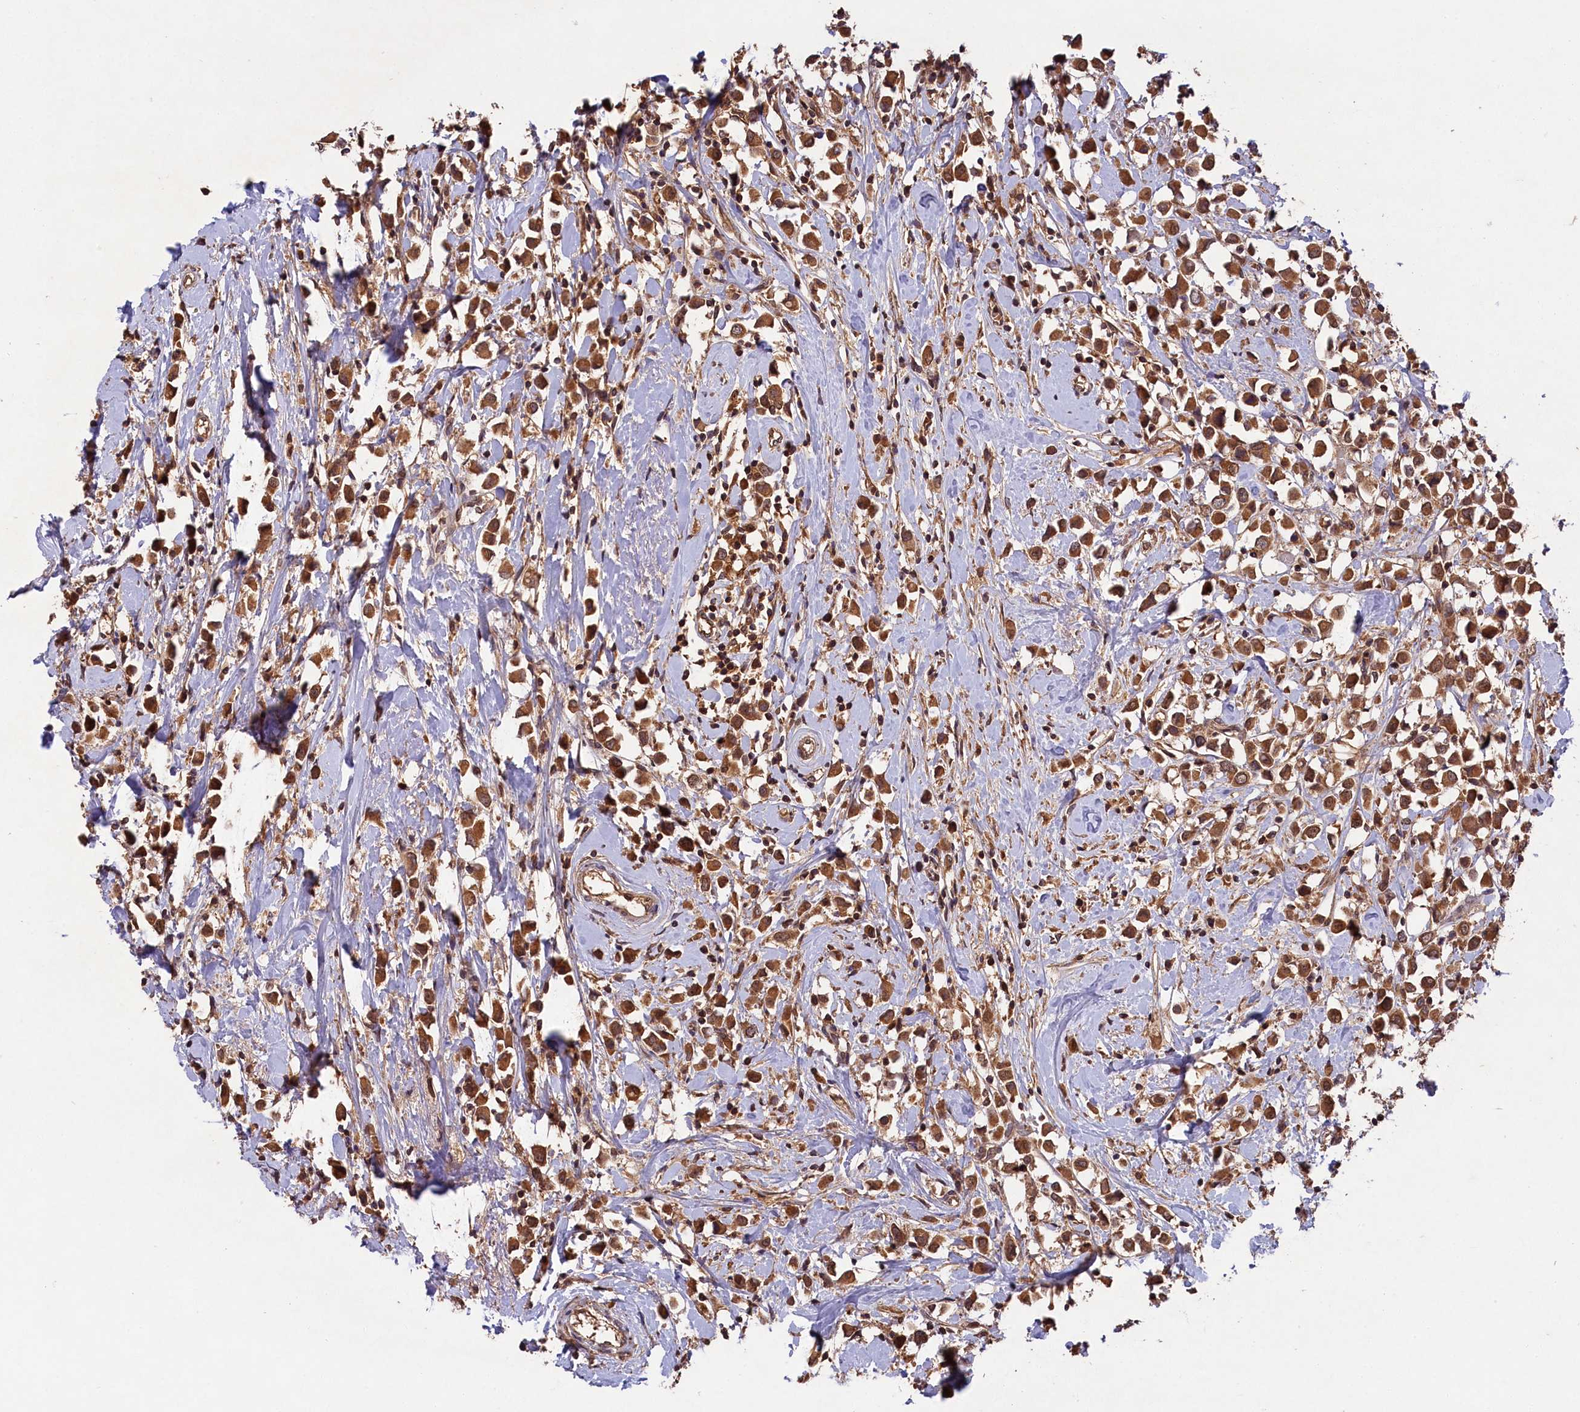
{"staining": {"intensity": "moderate", "quantity": ">75%", "location": "cytoplasmic/membranous"}, "tissue": "breast cancer", "cell_type": "Tumor cells", "image_type": "cancer", "snomed": [{"axis": "morphology", "description": "Duct carcinoma"}, {"axis": "topography", "description": "Breast"}], "caption": "A high-resolution photomicrograph shows immunohistochemistry staining of breast cancer, which displays moderate cytoplasmic/membranous positivity in about >75% of tumor cells.", "gene": "CHAC1", "patient": {"sex": "female", "age": 61}}